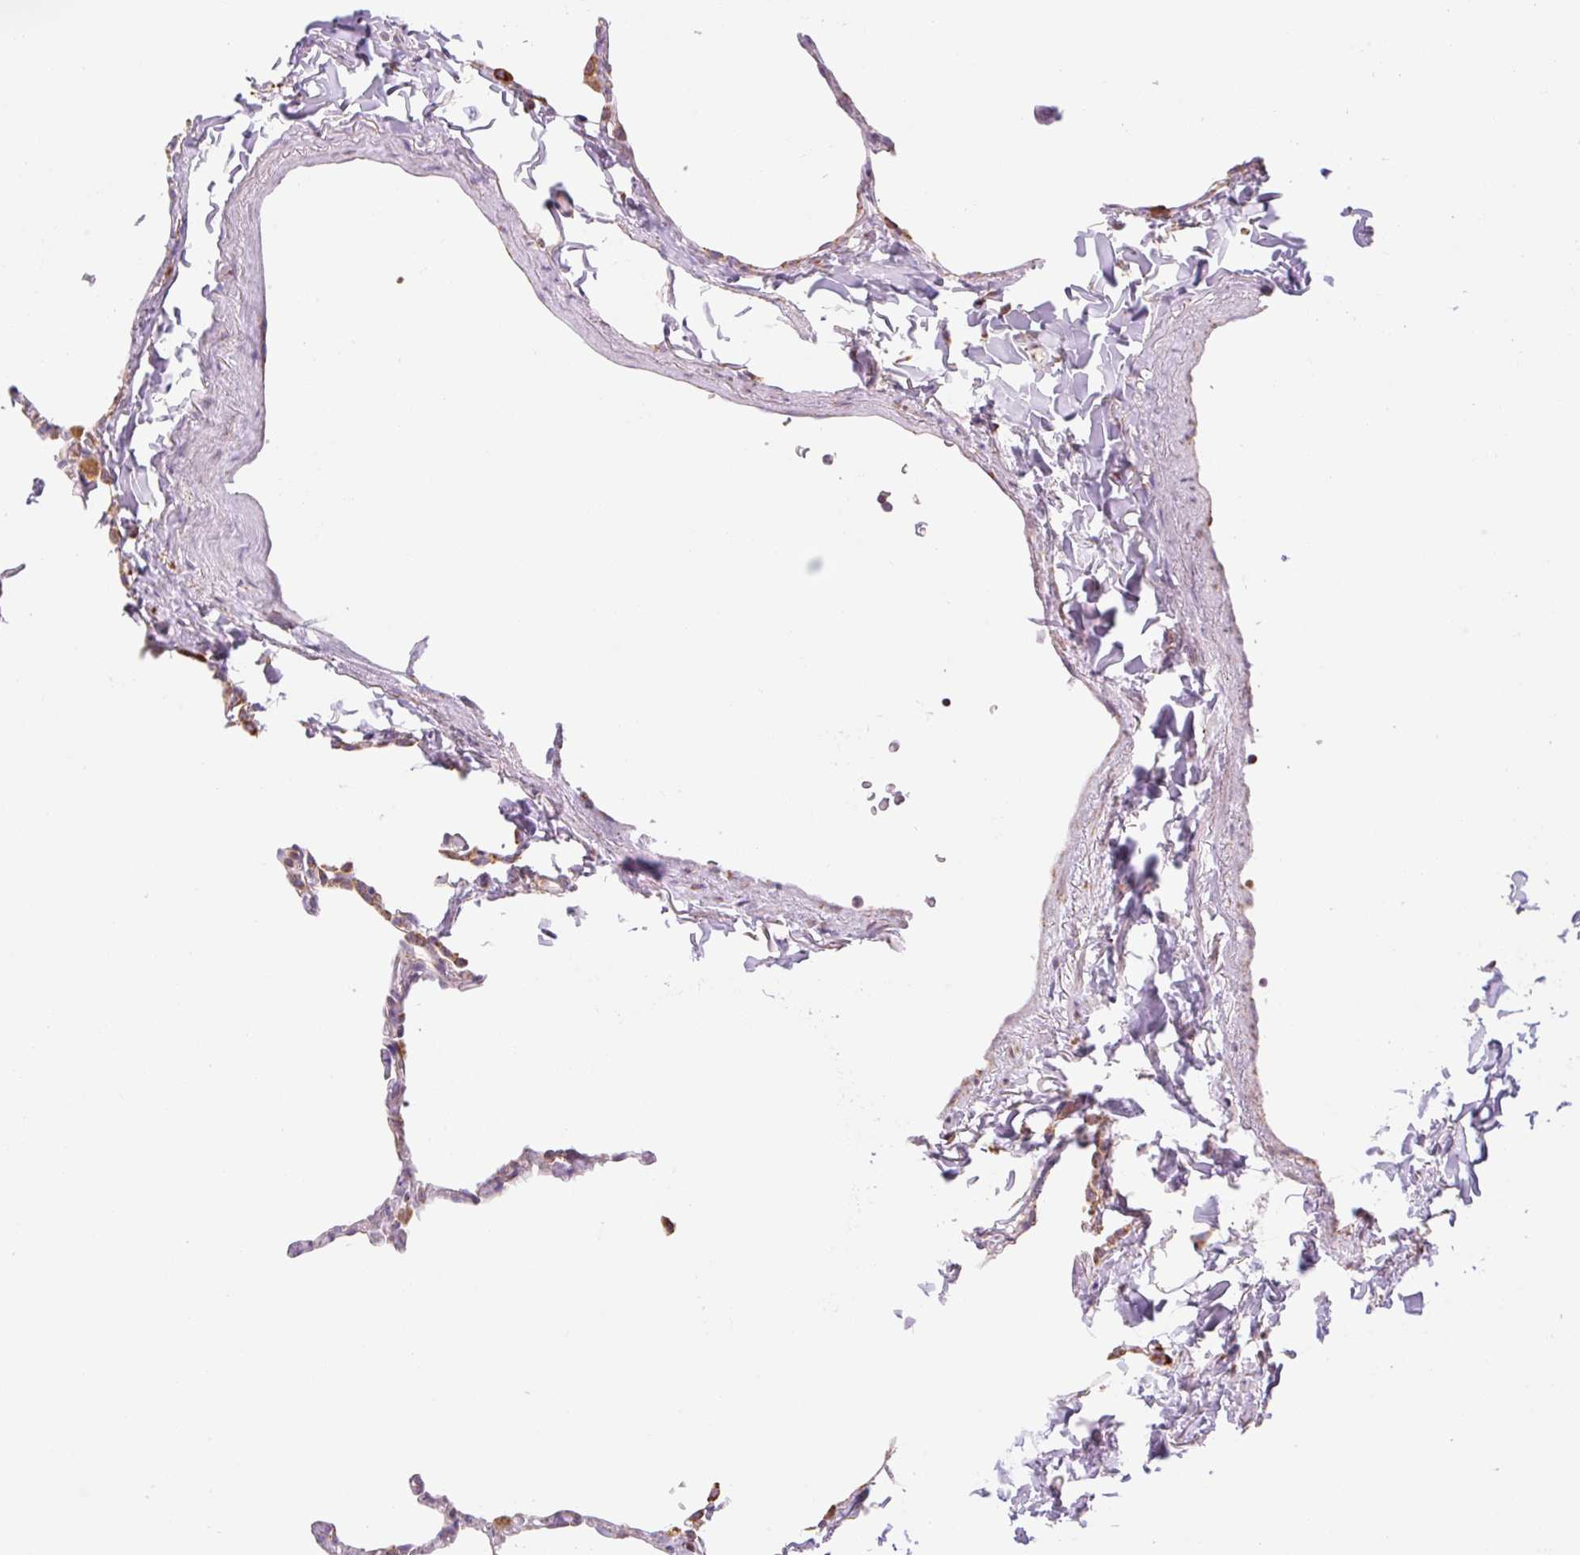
{"staining": {"intensity": "moderate", "quantity": "25%-75%", "location": "cytoplasmic/membranous"}, "tissue": "lung", "cell_type": "Alveolar cells", "image_type": "normal", "snomed": [{"axis": "morphology", "description": "Normal tissue, NOS"}, {"axis": "topography", "description": "Lung"}], "caption": "The histopathology image reveals immunohistochemical staining of unremarkable lung. There is moderate cytoplasmic/membranous staining is present in approximately 25%-75% of alveolar cells. Immunohistochemistry stains the protein in brown and the nuclei are stained blue.", "gene": "GOSR2", "patient": {"sex": "male", "age": 65}}